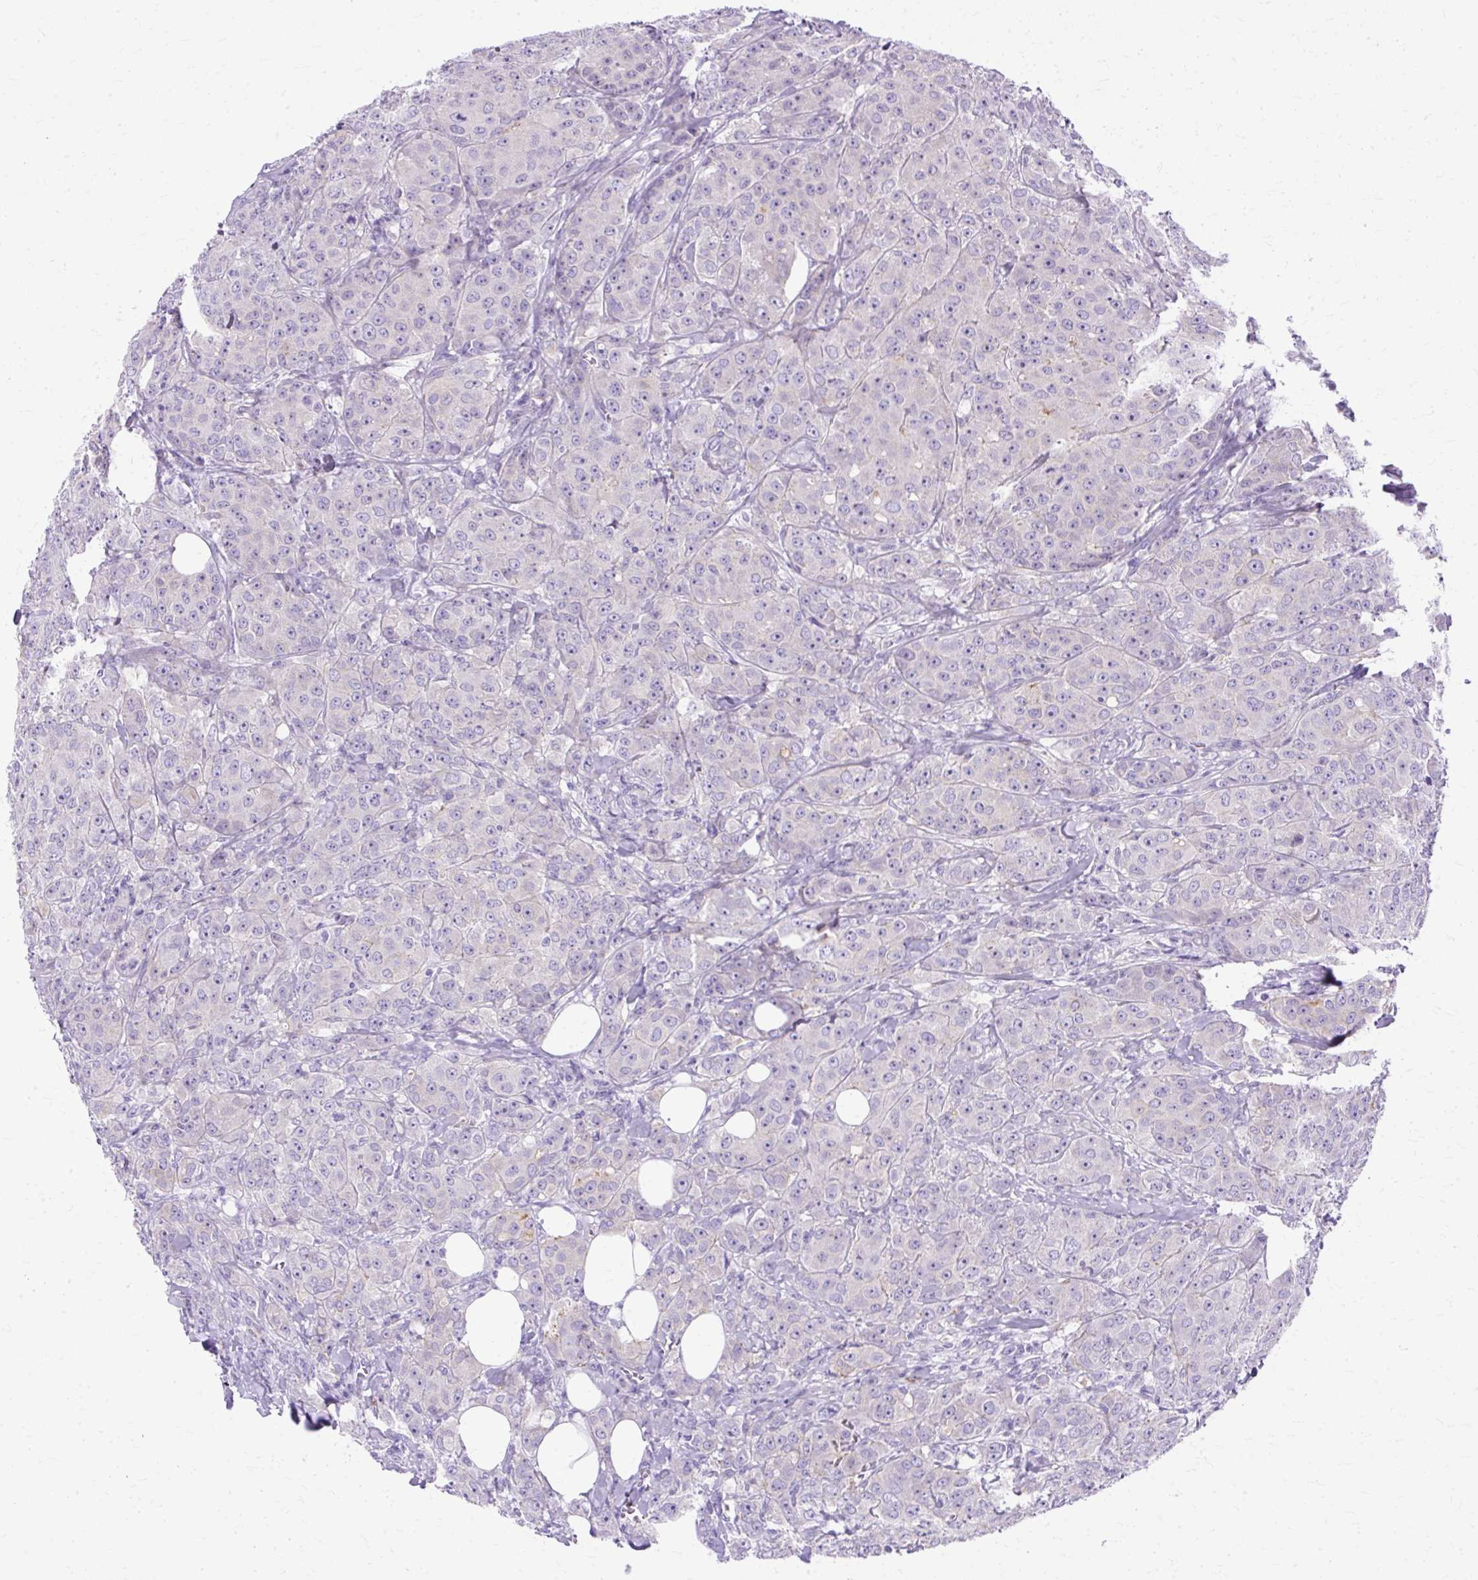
{"staining": {"intensity": "weak", "quantity": "<25%", "location": "cytoplasmic/membranous"}, "tissue": "breast cancer", "cell_type": "Tumor cells", "image_type": "cancer", "snomed": [{"axis": "morphology", "description": "Duct carcinoma"}, {"axis": "topography", "description": "Breast"}], "caption": "Immunohistochemistry photomicrograph of neoplastic tissue: breast infiltrating ductal carcinoma stained with DAB demonstrates no significant protein positivity in tumor cells.", "gene": "MYO6", "patient": {"sex": "female", "age": 43}}